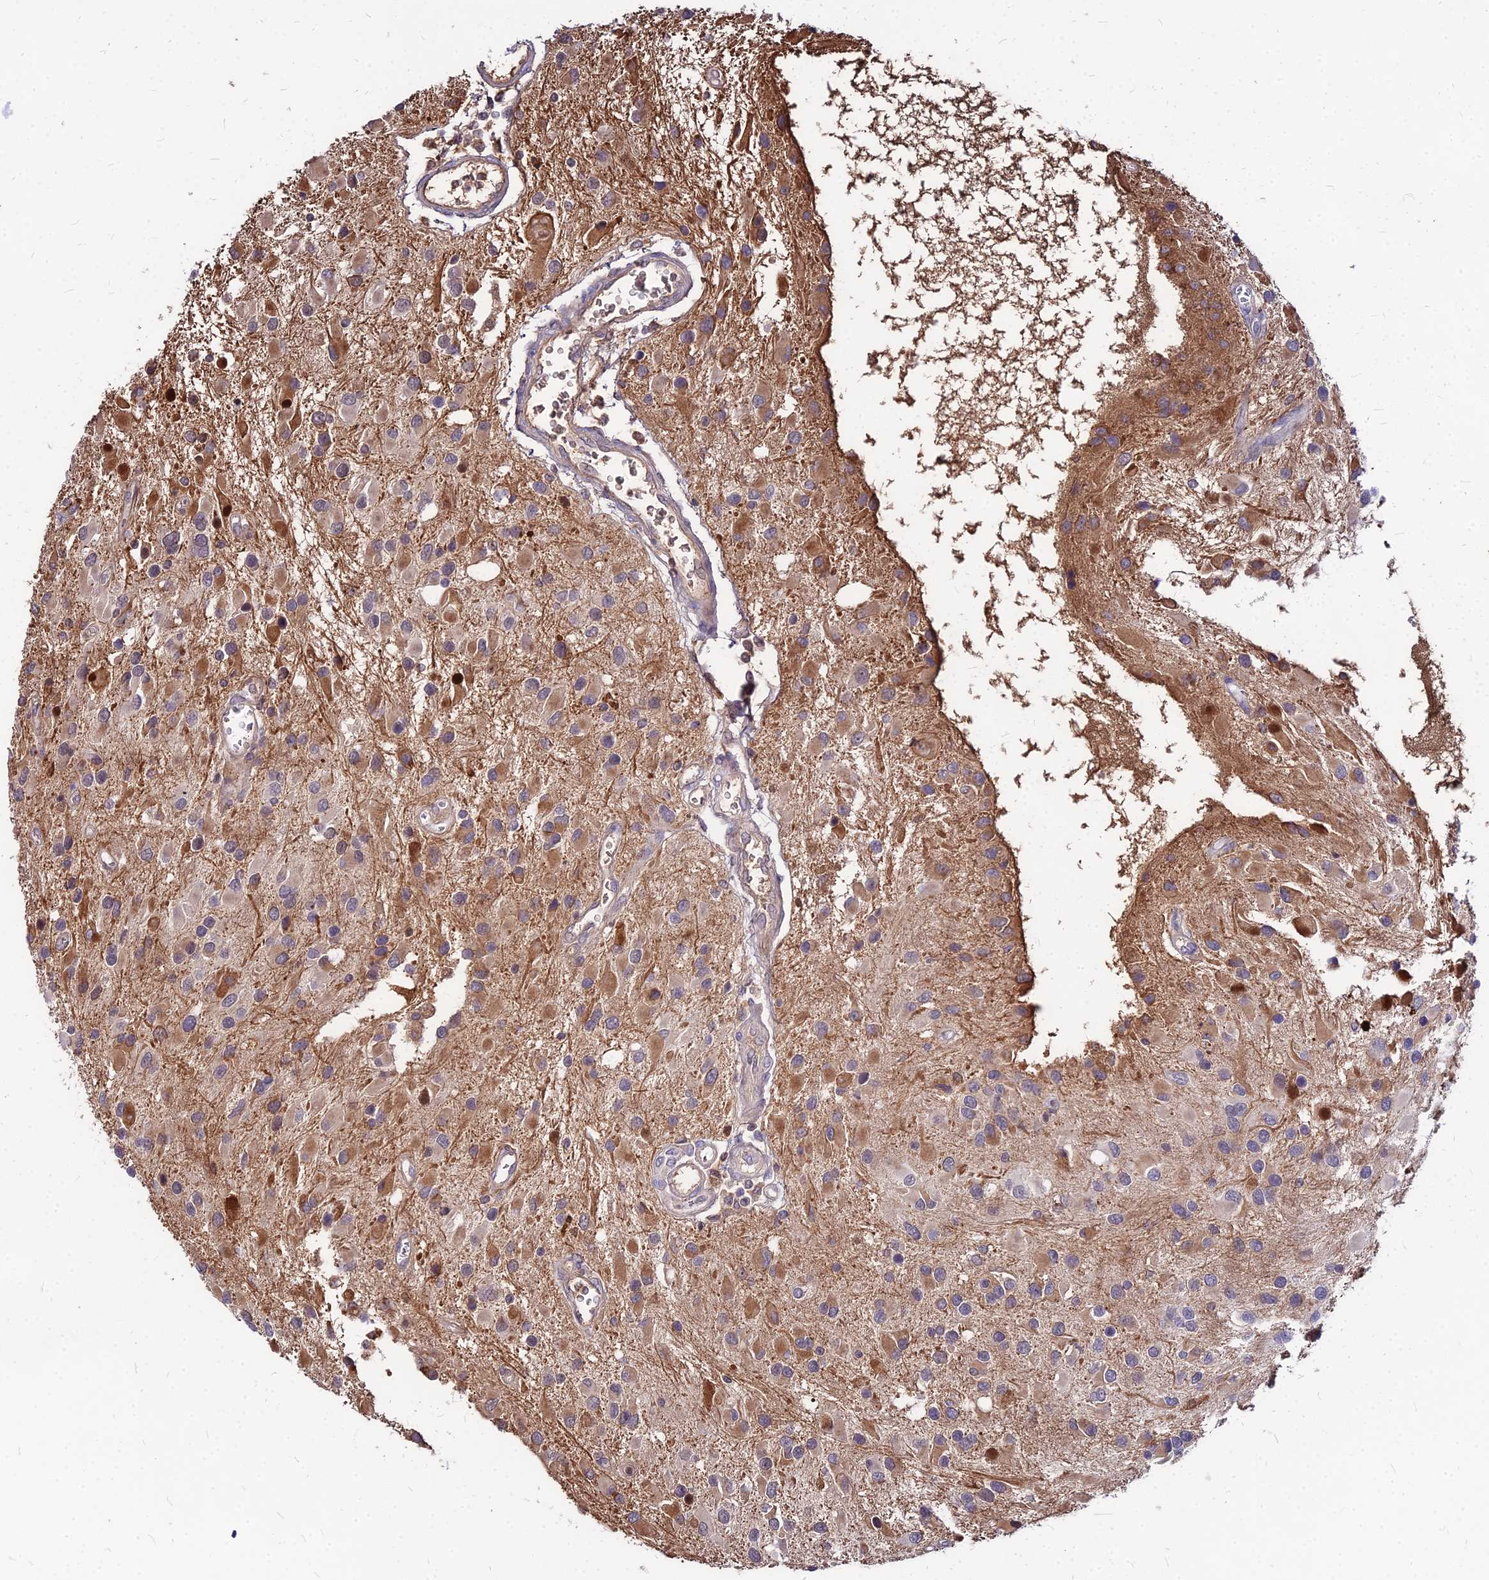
{"staining": {"intensity": "negative", "quantity": "none", "location": "none"}, "tissue": "glioma", "cell_type": "Tumor cells", "image_type": "cancer", "snomed": [{"axis": "morphology", "description": "Glioma, malignant, High grade"}, {"axis": "topography", "description": "Brain"}], "caption": "Immunohistochemical staining of human malignant glioma (high-grade) demonstrates no significant expression in tumor cells.", "gene": "ACSM6", "patient": {"sex": "male", "age": 53}}